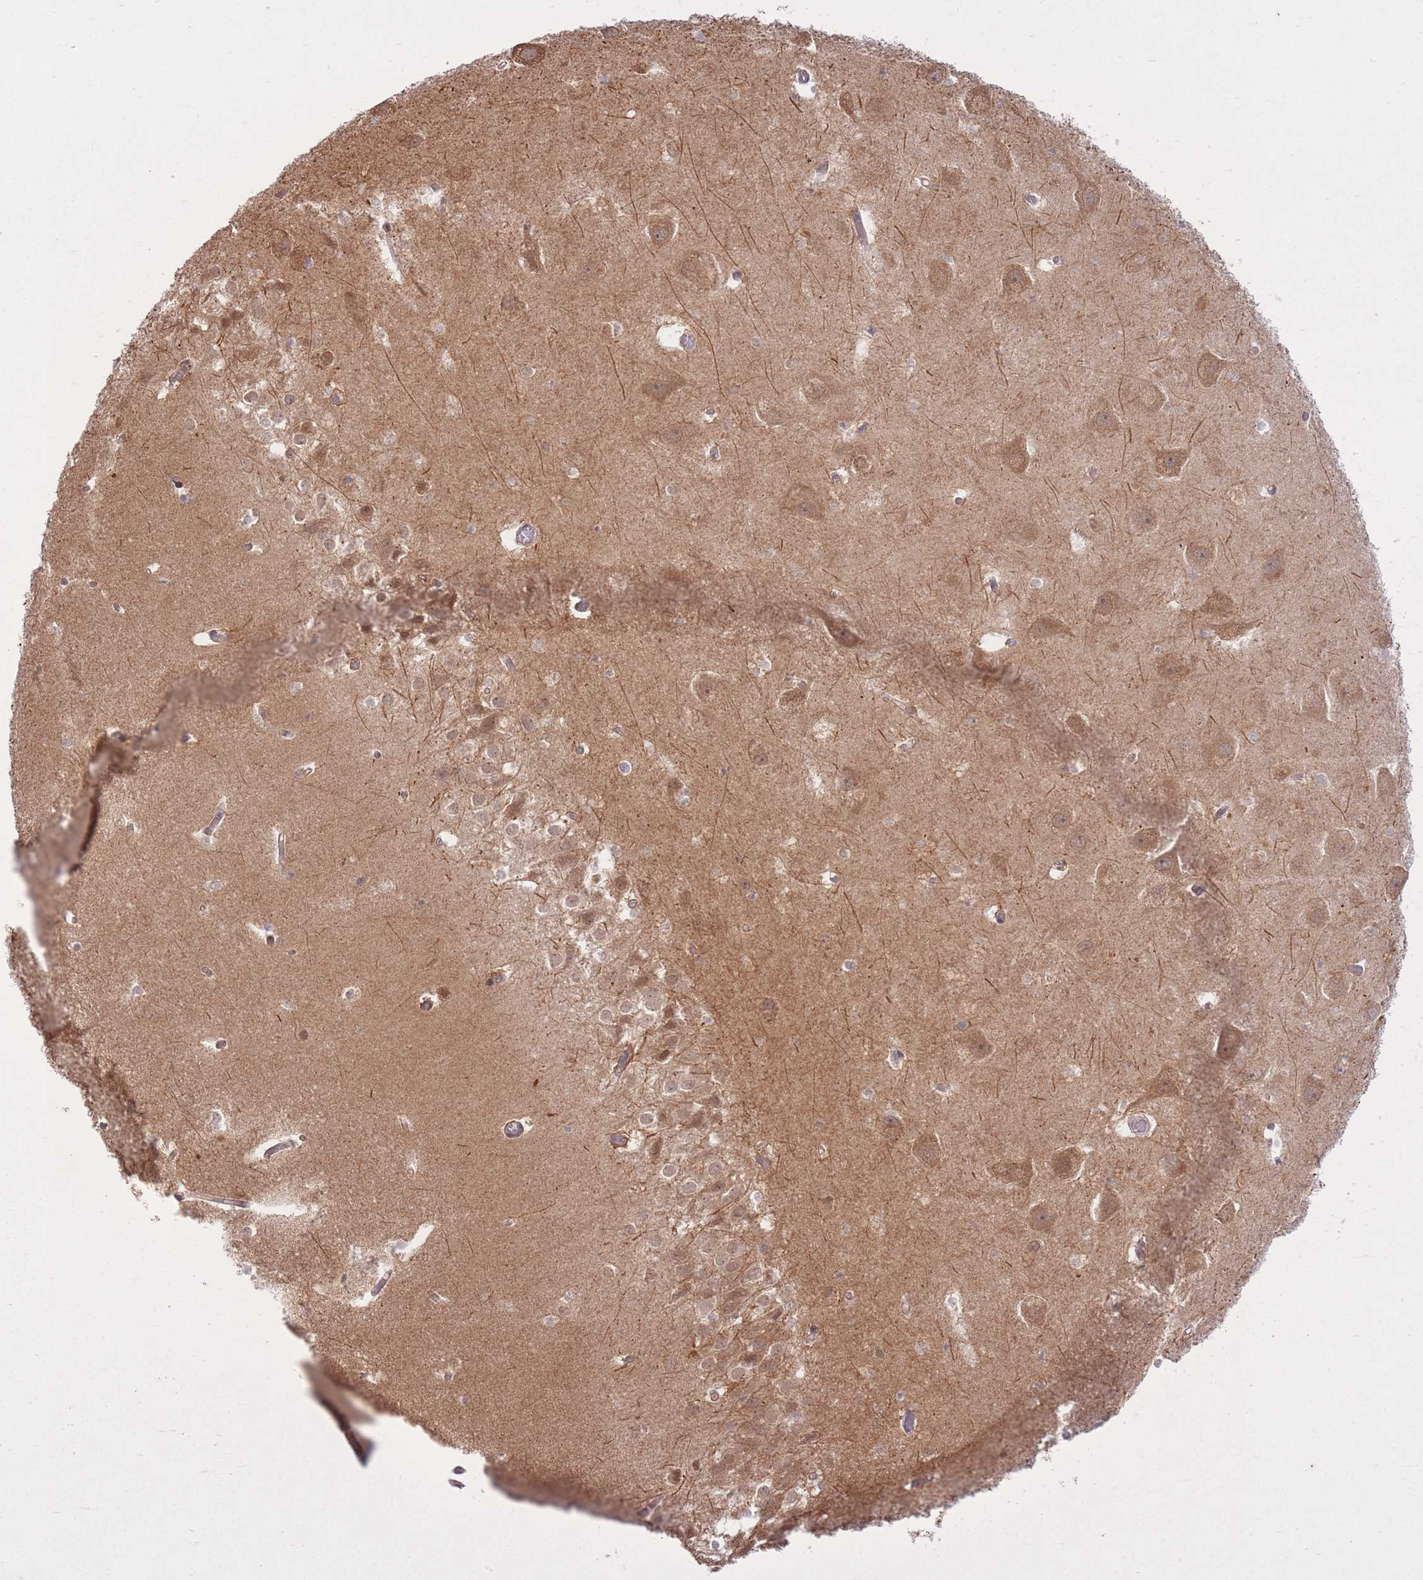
{"staining": {"intensity": "moderate", "quantity": "<25%", "location": "cytoplasmic/membranous,nuclear"}, "tissue": "hippocampus", "cell_type": "Glial cells", "image_type": "normal", "snomed": [{"axis": "morphology", "description": "Normal tissue, NOS"}, {"axis": "topography", "description": "Hippocampus"}], "caption": "About <25% of glial cells in unremarkable human hippocampus show moderate cytoplasmic/membranous,nuclear protein expression as visualized by brown immunohistochemical staining.", "gene": "ZNF391", "patient": {"sex": "female", "age": 52}}